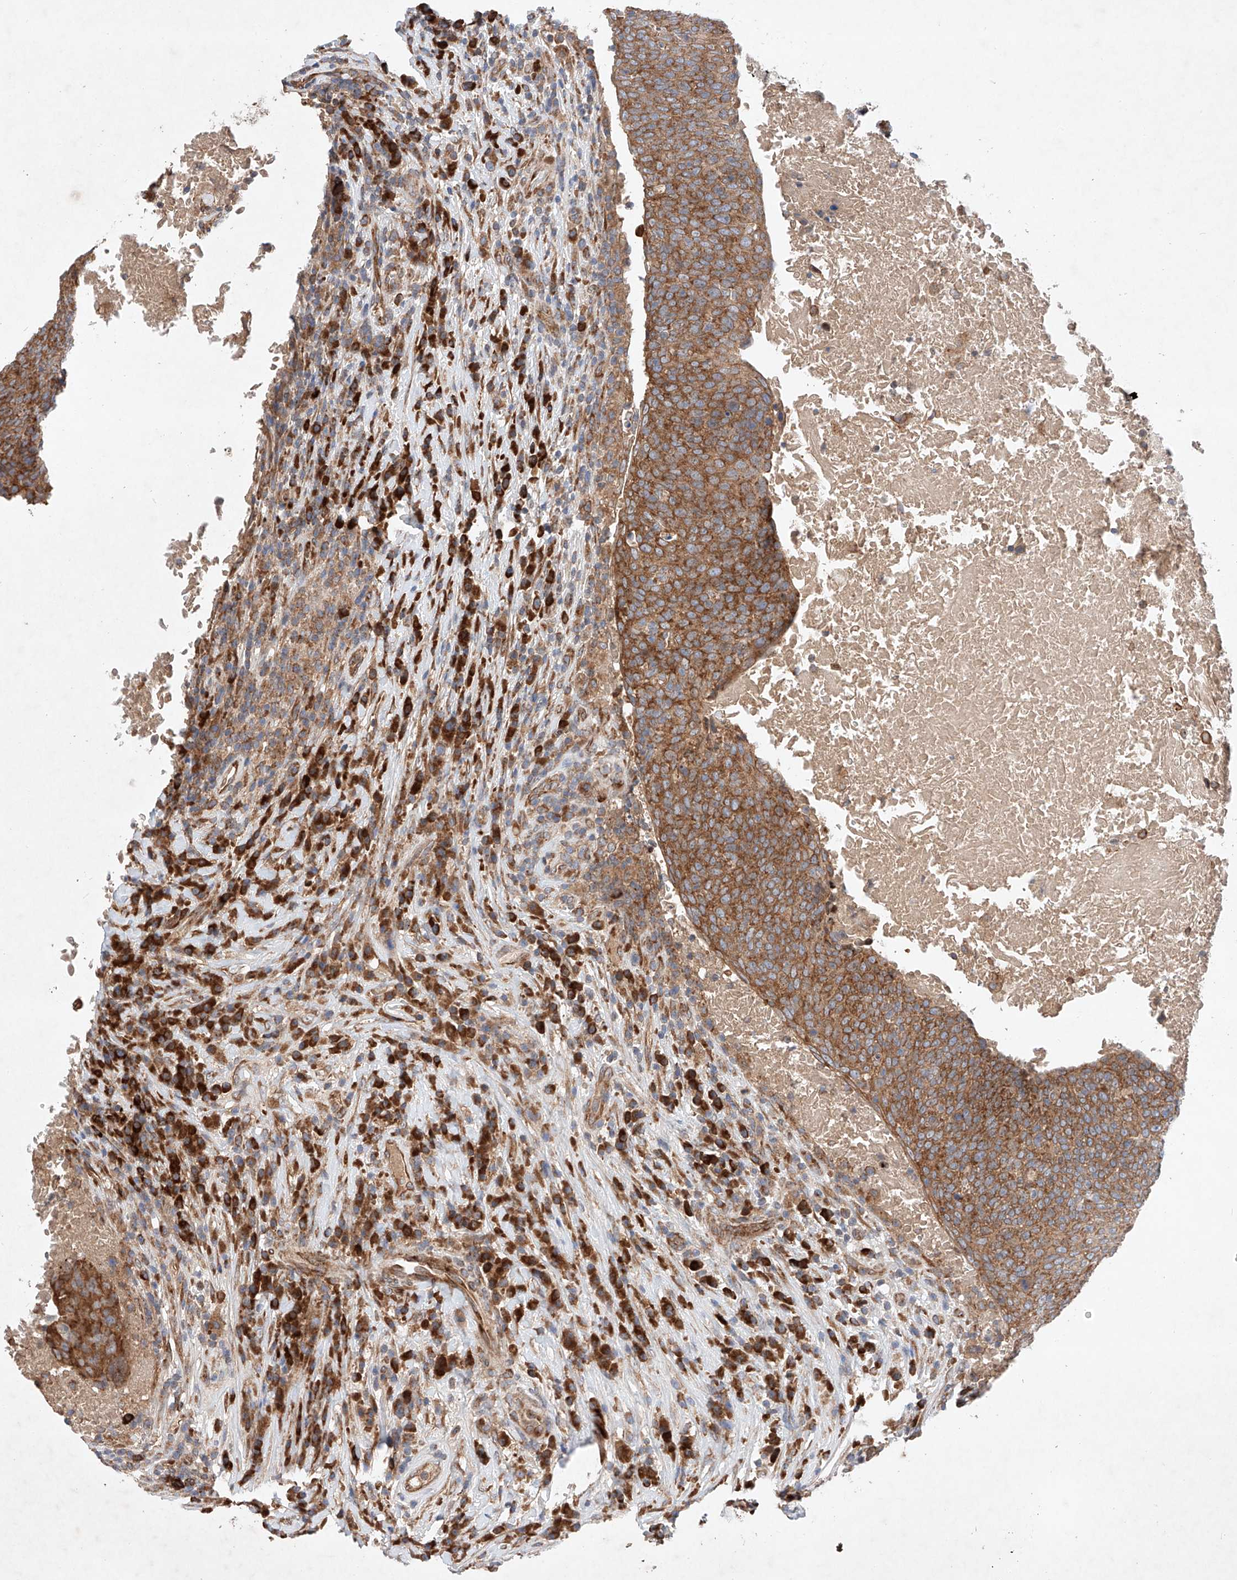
{"staining": {"intensity": "moderate", "quantity": ">75%", "location": "cytoplasmic/membranous"}, "tissue": "head and neck cancer", "cell_type": "Tumor cells", "image_type": "cancer", "snomed": [{"axis": "morphology", "description": "Squamous cell carcinoma, NOS"}, {"axis": "morphology", "description": "Squamous cell carcinoma, metastatic, NOS"}, {"axis": "topography", "description": "Lymph node"}, {"axis": "topography", "description": "Head-Neck"}], "caption": "High-power microscopy captured an immunohistochemistry (IHC) micrograph of metastatic squamous cell carcinoma (head and neck), revealing moderate cytoplasmic/membranous staining in approximately >75% of tumor cells. Immunohistochemistry stains the protein of interest in brown and the nuclei are stained blue.", "gene": "FASTK", "patient": {"sex": "male", "age": 62}}